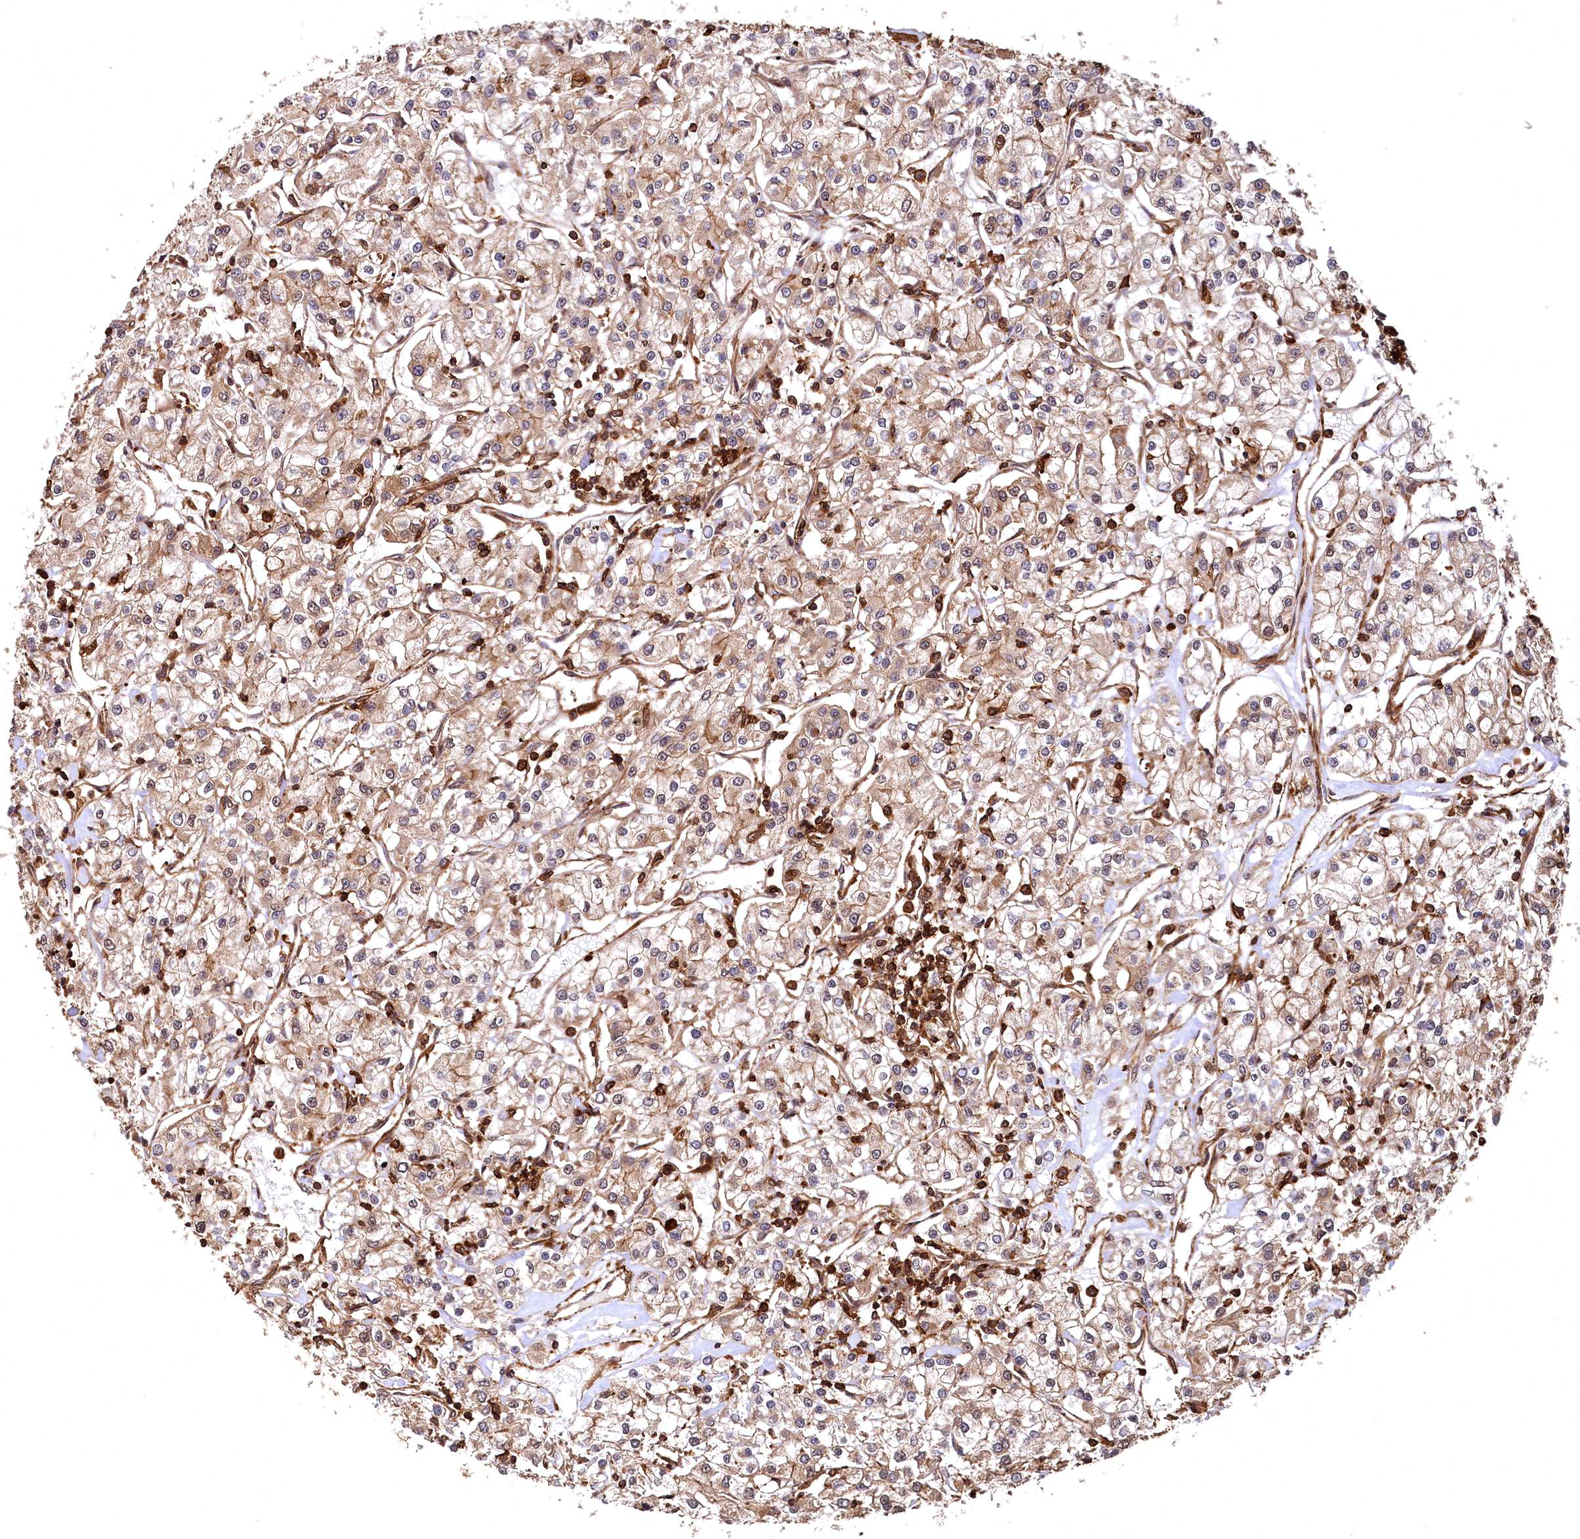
{"staining": {"intensity": "weak", "quantity": "25%-75%", "location": "cytoplasmic/membranous"}, "tissue": "renal cancer", "cell_type": "Tumor cells", "image_type": "cancer", "snomed": [{"axis": "morphology", "description": "Adenocarcinoma, NOS"}, {"axis": "topography", "description": "Kidney"}], "caption": "High-magnification brightfield microscopy of renal adenocarcinoma stained with DAB (3,3'-diaminobenzidine) (brown) and counterstained with hematoxylin (blue). tumor cells exhibit weak cytoplasmic/membranous expression is present in approximately25%-75% of cells. (Brightfield microscopy of DAB IHC at high magnification).", "gene": "STUB1", "patient": {"sex": "female", "age": 59}}